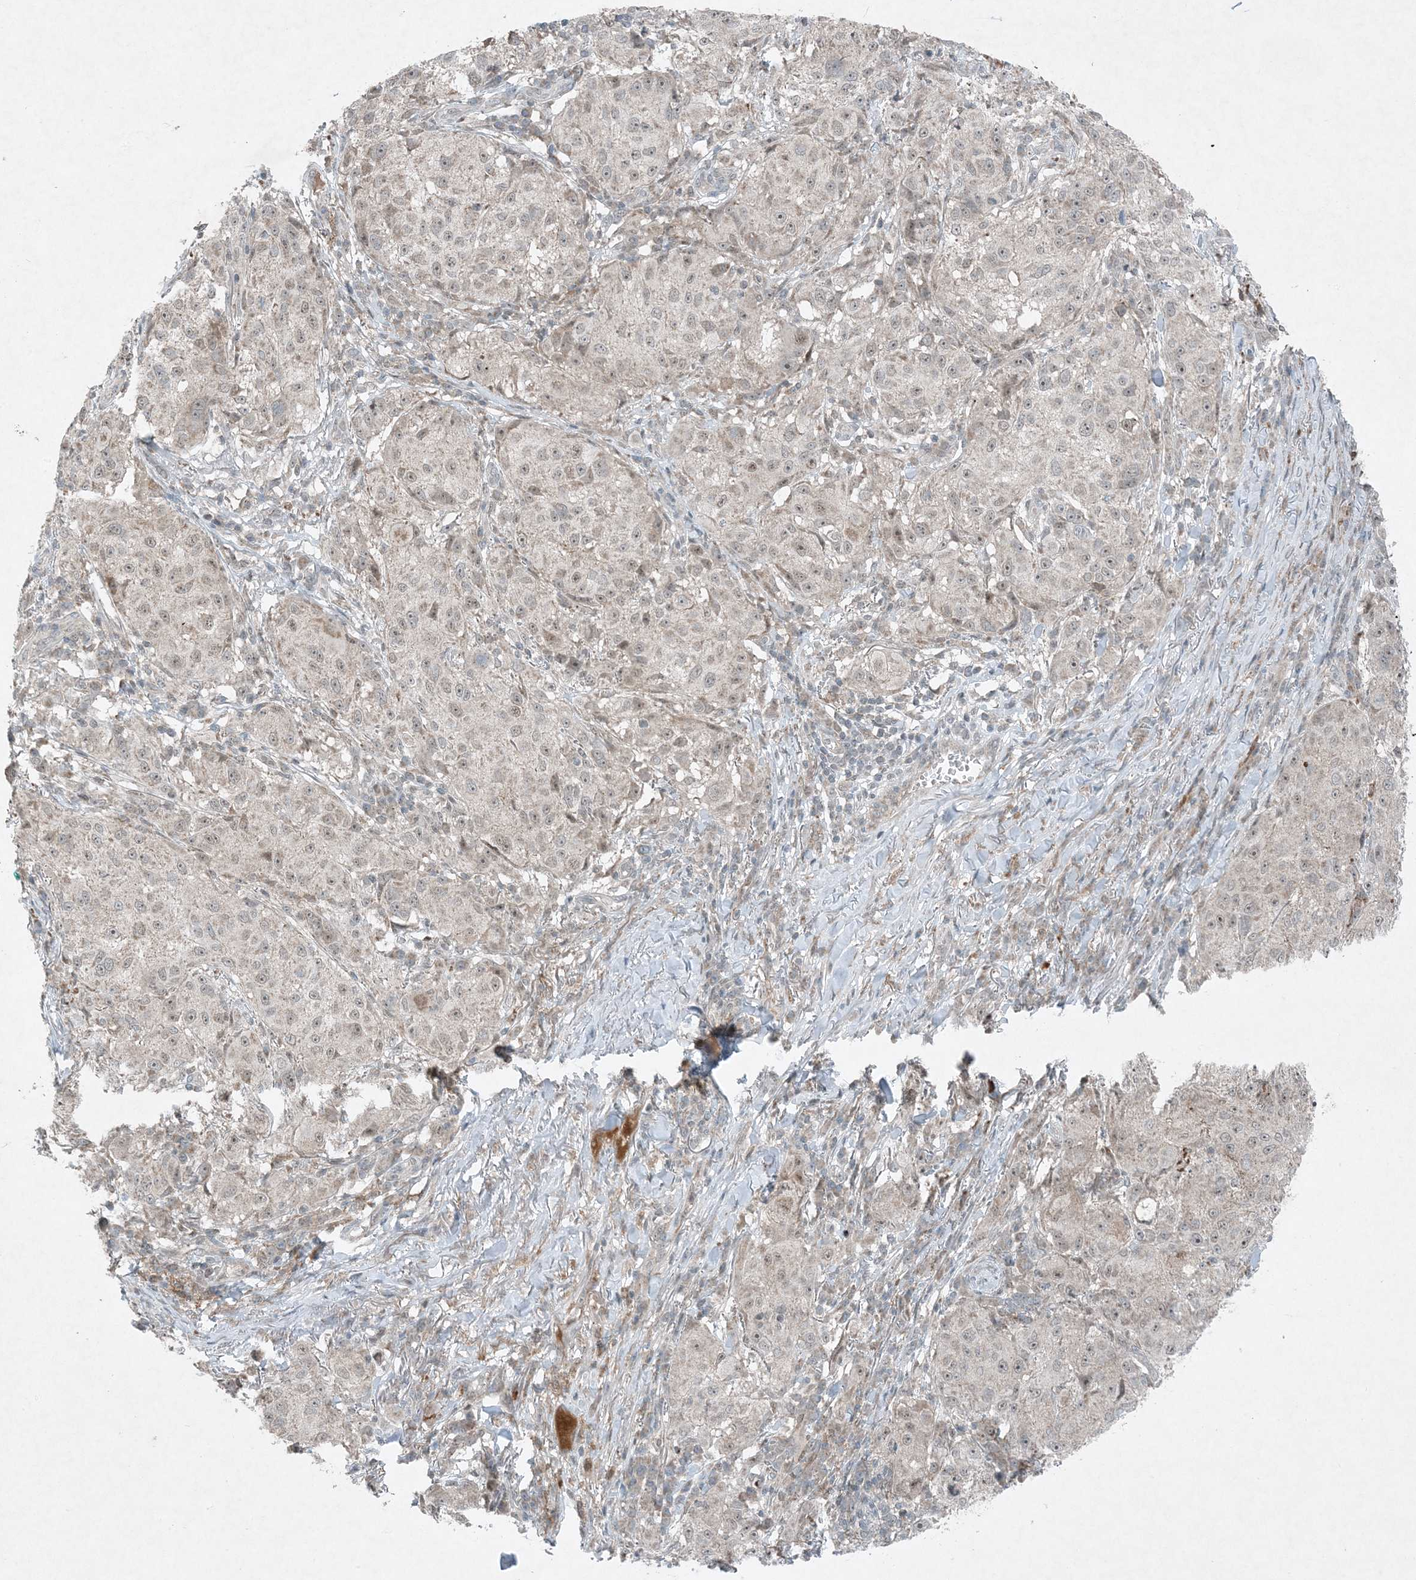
{"staining": {"intensity": "weak", "quantity": ">75%", "location": "nuclear"}, "tissue": "melanoma", "cell_type": "Tumor cells", "image_type": "cancer", "snomed": [{"axis": "morphology", "description": "Necrosis, NOS"}, {"axis": "morphology", "description": "Malignant melanoma, NOS"}, {"axis": "topography", "description": "Skin"}], "caption": "DAB immunohistochemical staining of human melanoma demonstrates weak nuclear protein positivity in approximately >75% of tumor cells.", "gene": "MITD1", "patient": {"sex": "female", "age": 87}}